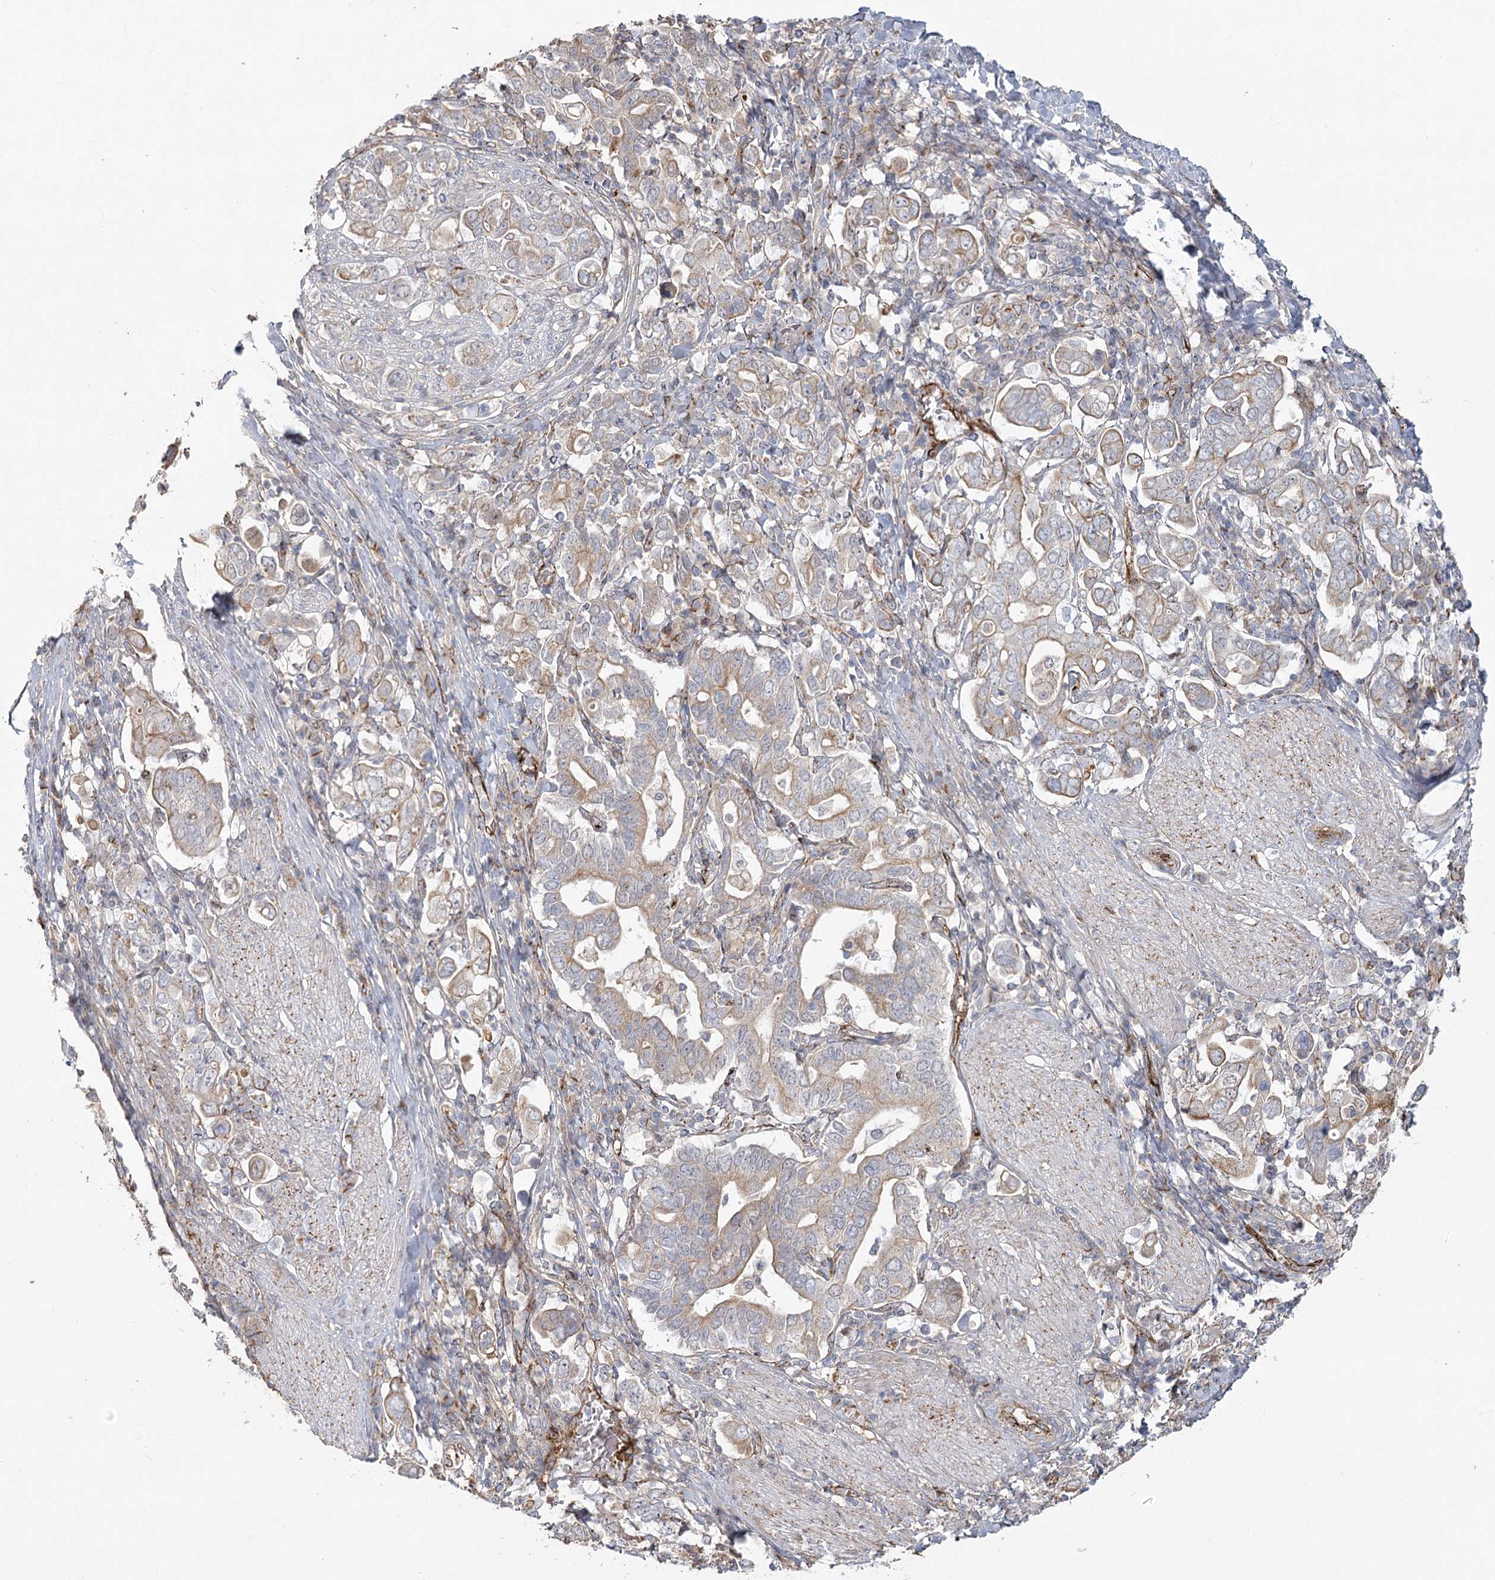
{"staining": {"intensity": "weak", "quantity": "<25%", "location": "cytoplasmic/membranous"}, "tissue": "stomach cancer", "cell_type": "Tumor cells", "image_type": "cancer", "snomed": [{"axis": "morphology", "description": "Adenocarcinoma, NOS"}, {"axis": "topography", "description": "Stomach, upper"}], "caption": "This is an IHC histopathology image of human adenocarcinoma (stomach). There is no expression in tumor cells.", "gene": "KBTBD4", "patient": {"sex": "male", "age": 62}}